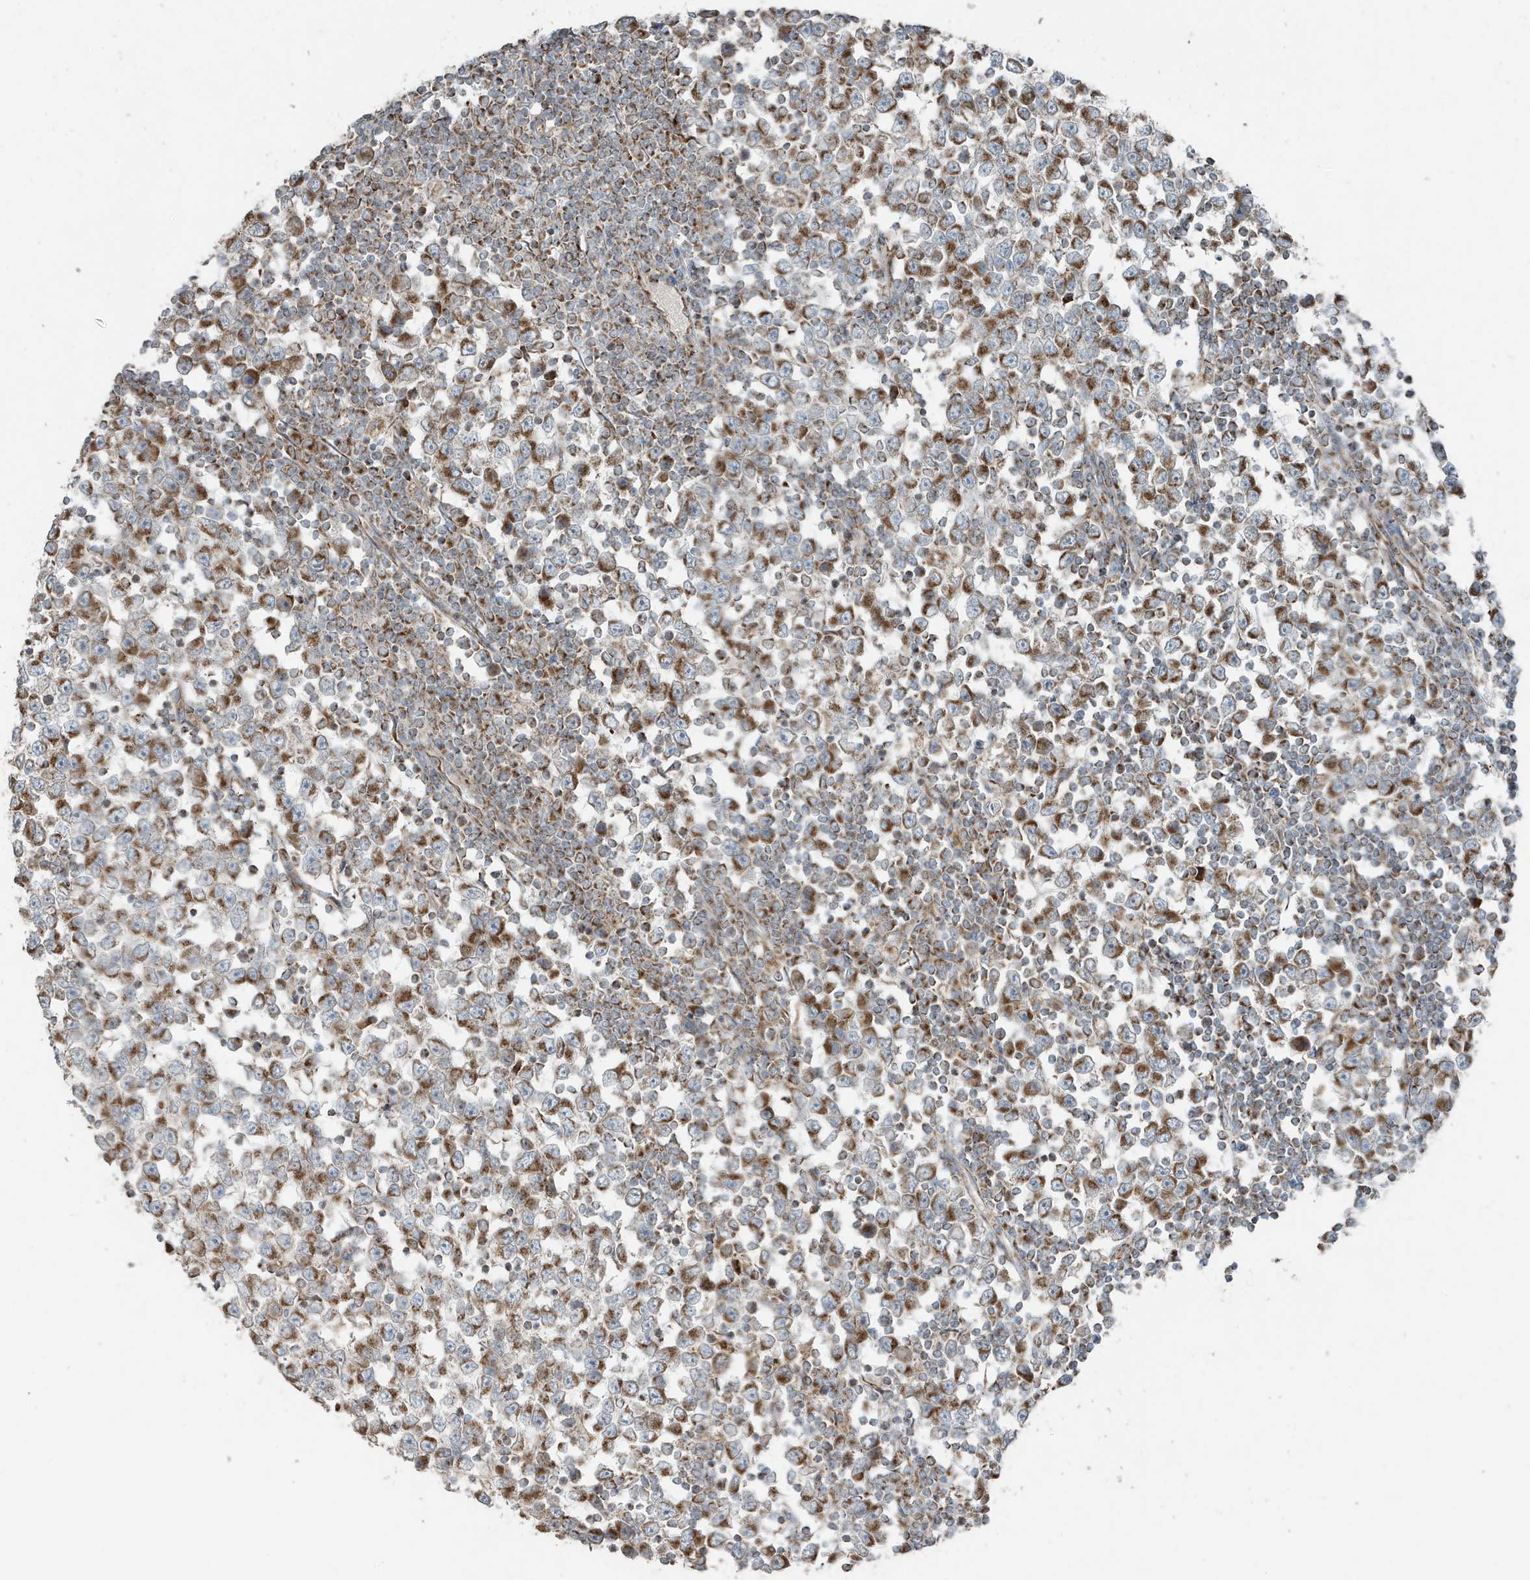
{"staining": {"intensity": "moderate", "quantity": ">75%", "location": "cytoplasmic/membranous"}, "tissue": "testis cancer", "cell_type": "Tumor cells", "image_type": "cancer", "snomed": [{"axis": "morphology", "description": "Seminoma, NOS"}, {"axis": "topography", "description": "Testis"}], "caption": "This micrograph shows testis cancer stained with immunohistochemistry to label a protein in brown. The cytoplasmic/membranous of tumor cells show moderate positivity for the protein. Nuclei are counter-stained blue.", "gene": "GOLGA4", "patient": {"sex": "male", "age": 65}}